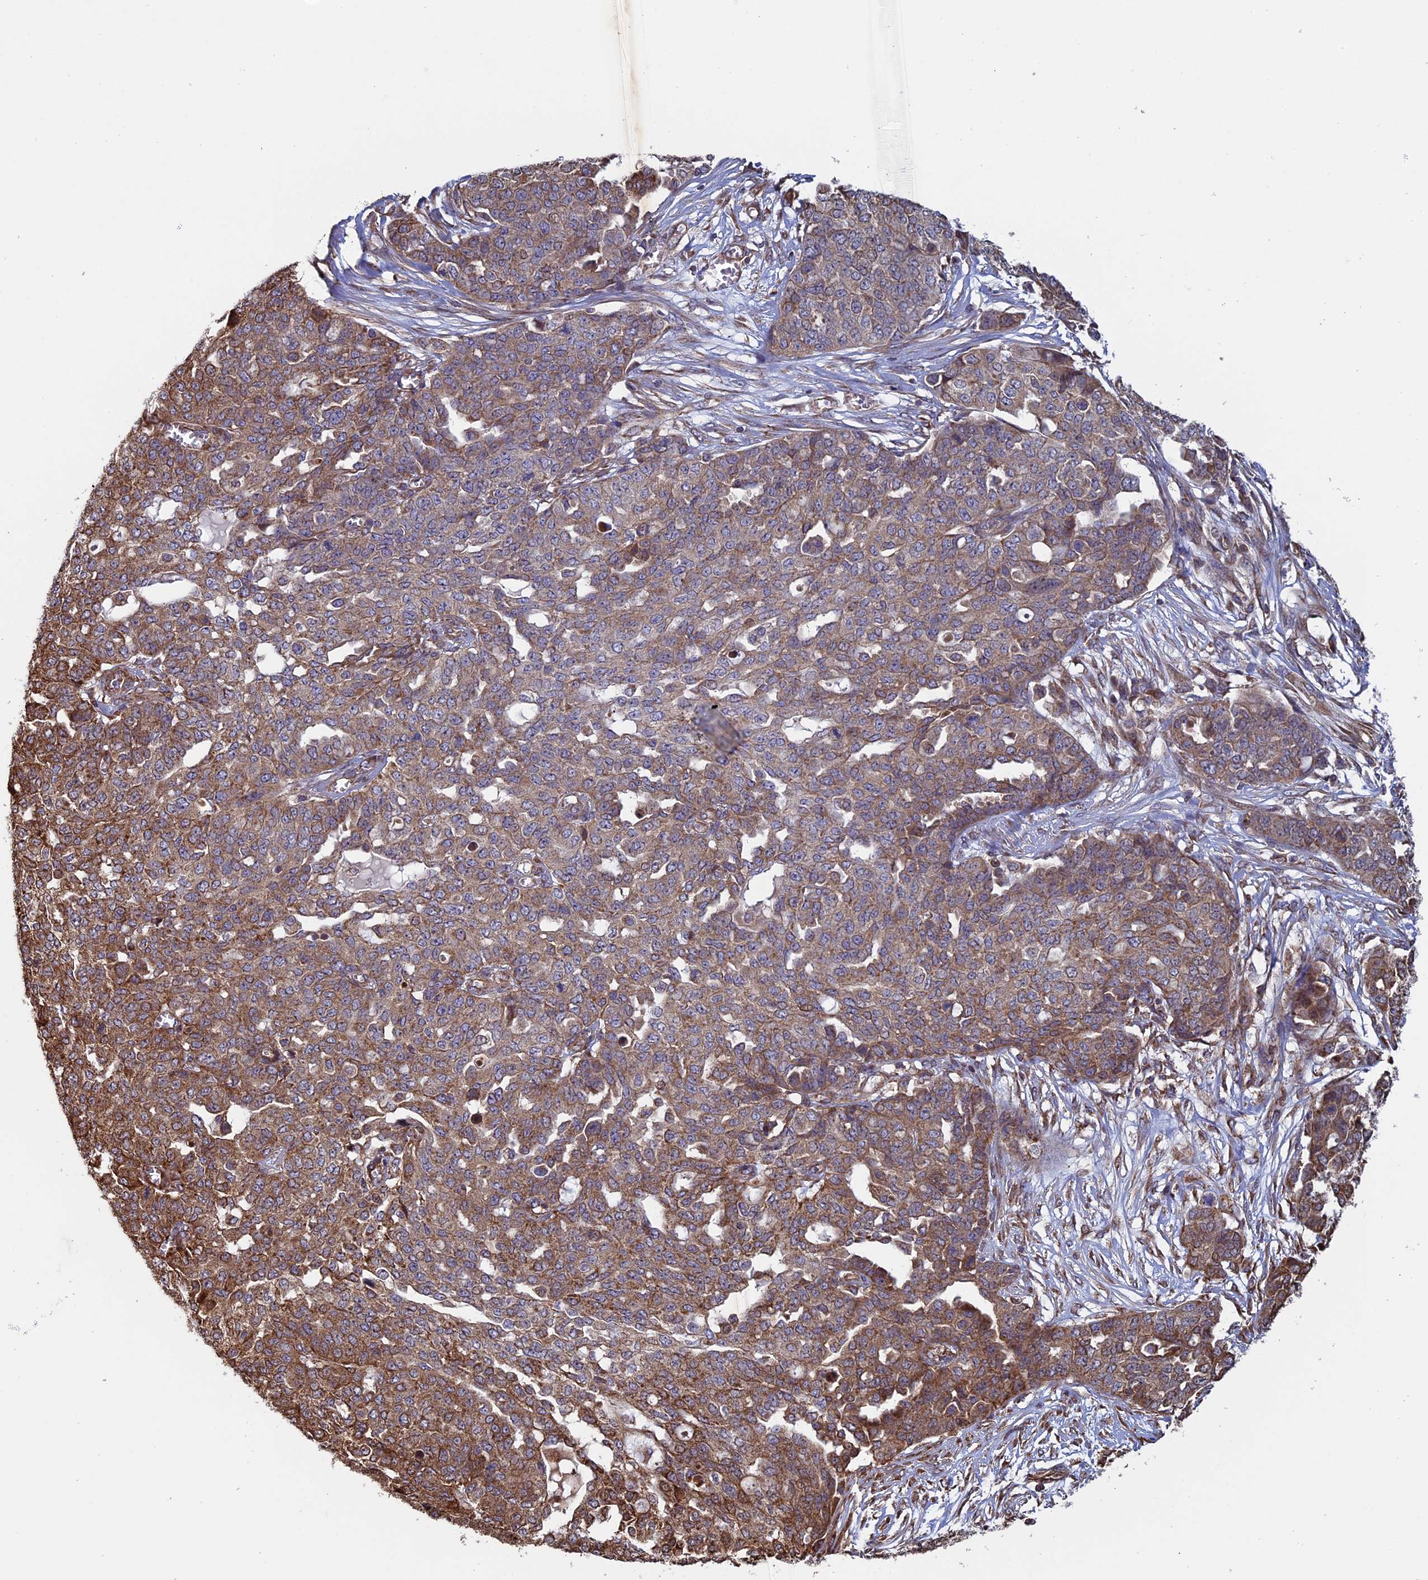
{"staining": {"intensity": "moderate", "quantity": ">75%", "location": "cytoplasmic/membranous"}, "tissue": "ovarian cancer", "cell_type": "Tumor cells", "image_type": "cancer", "snomed": [{"axis": "morphology", "description": "Cystadenocarcinoma, serous, NOS"}, {"axis": "topography", "description": "Soft tissue"}, {"axis": "topography", "description": "Ovary"}], "caption": "Ovarian cancer stained with a brown dye demonstrates moderate cytoplasmic/membranous positive expression in approximately >75% of tumor cells.", "gene": "CCDC8", "patient": {"sex": "female", "age": 57}}